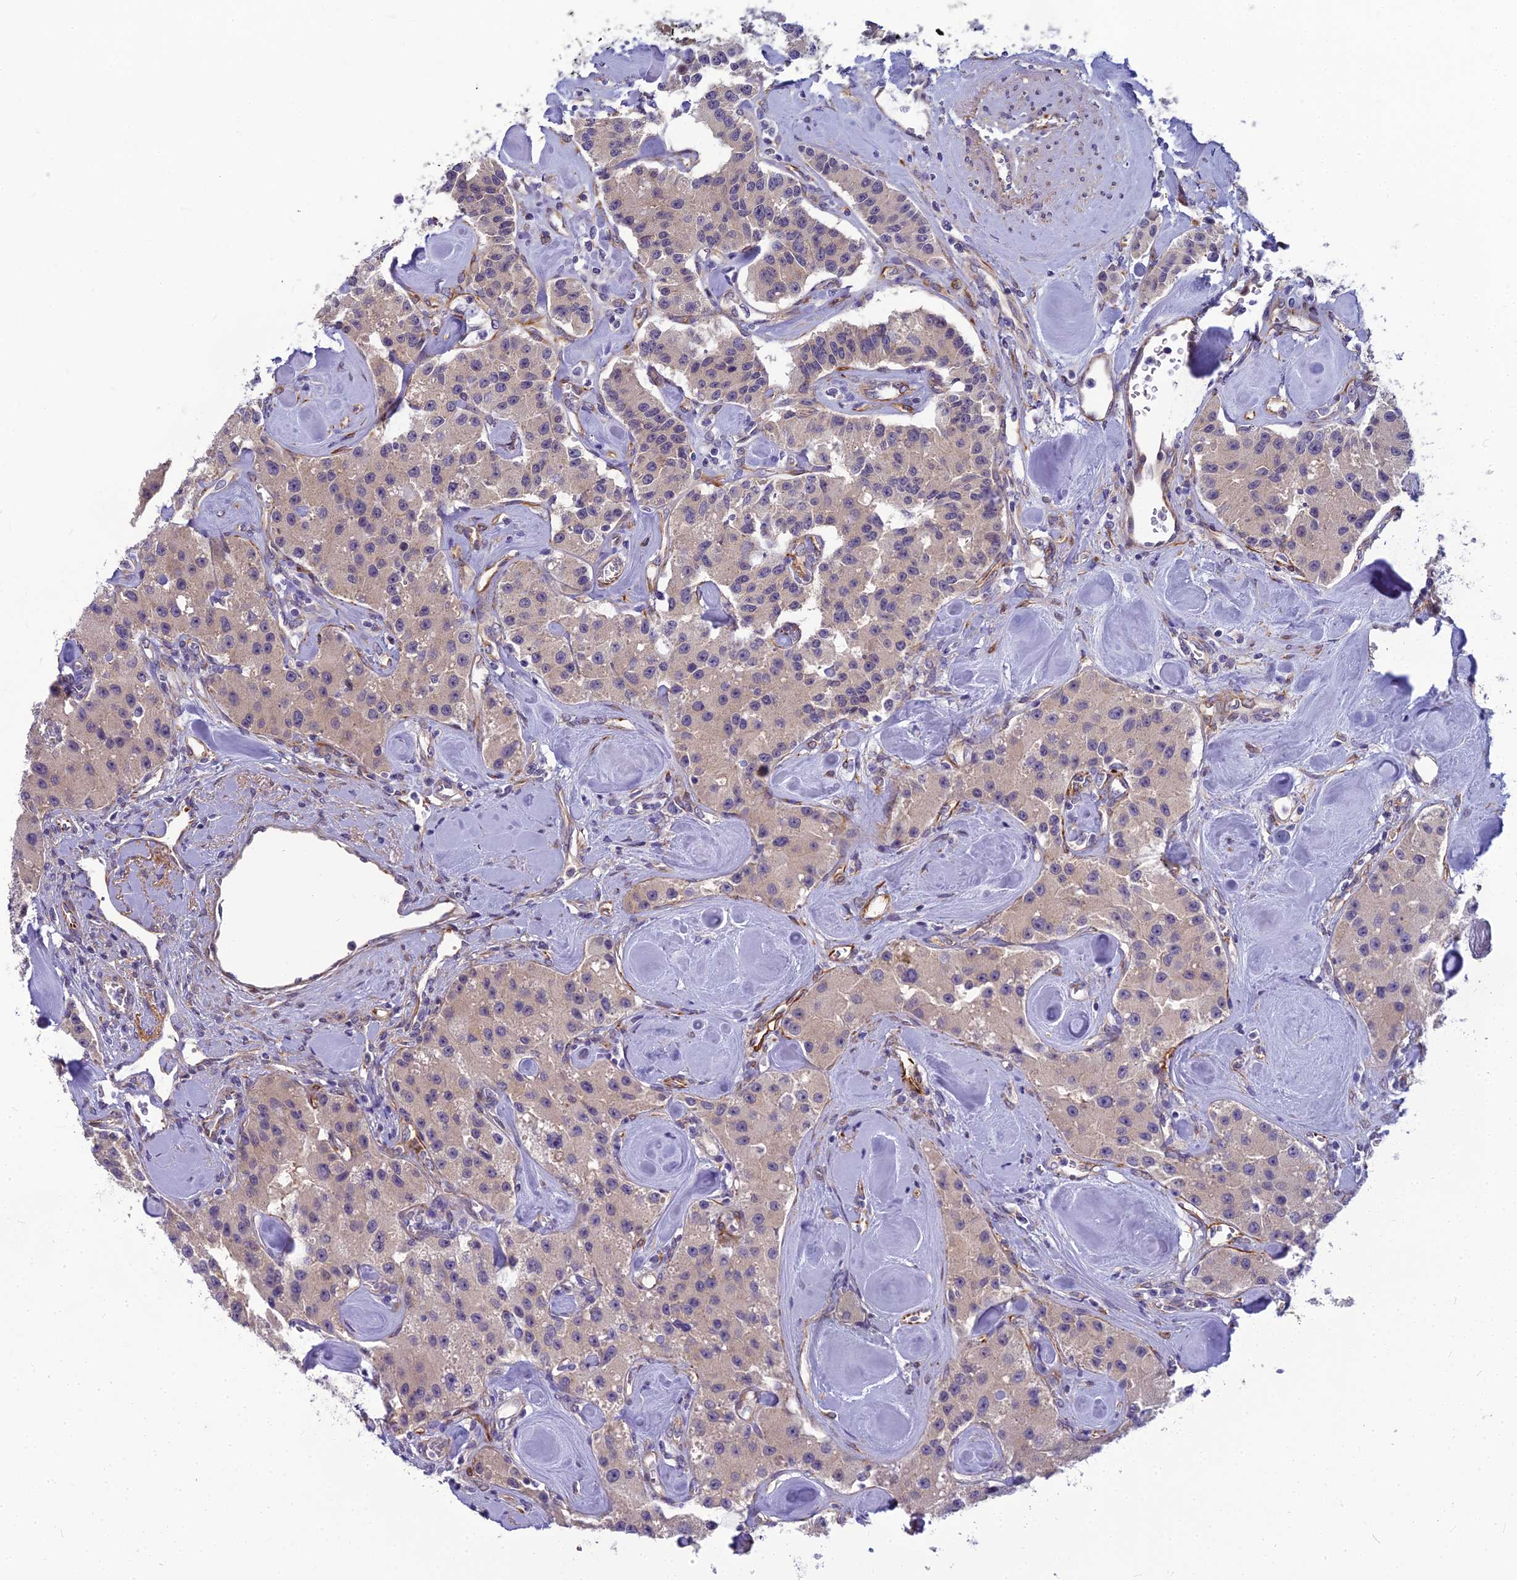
{"staining": {"intensity": "weak", "quantity": "25%-75%", "location": "cytoplasmic/membranous"}, "tissue": "carcinoid", "cell_type": "Tumor cells", "image_type": "cancer", "snomed": [{"axis": "morphology", "description": "Carcinoid, malignant, NOS"}, {"axis": "topography", "description": "Pancreas"}], "caption": "Malignant carcinoid stained with a brown dye demonstrates weak cytoplasmic/membranous positive staining in about 25%-75% of tumor cells.", "gene": "RGL3", "patient": {"sex": "male", "age": 41}}